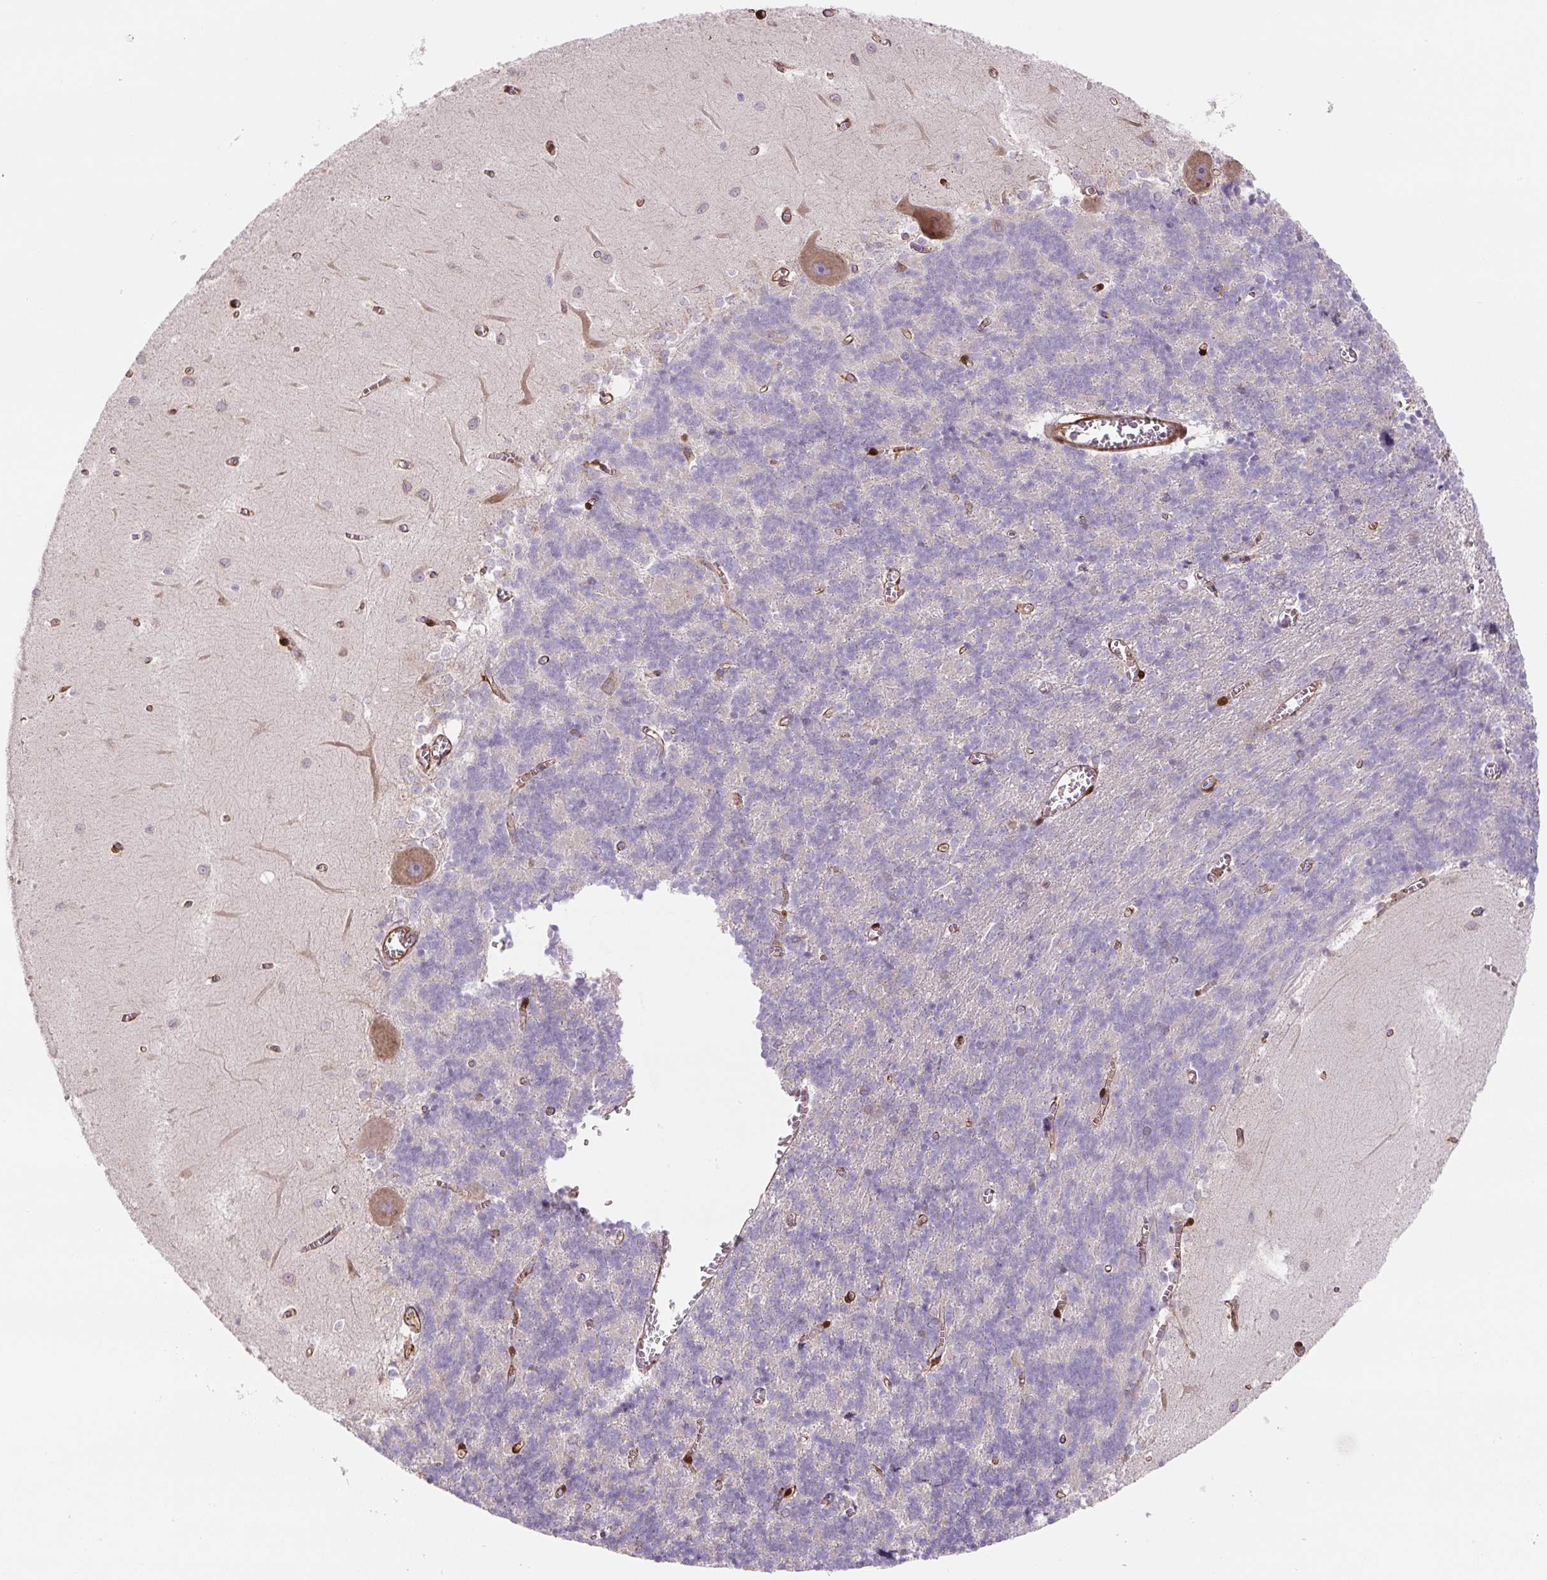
{"staining": {"intensity": "negative", "quantity": "none", "location": "none"}, "tissue": "cerebellum", "cell_type": "Cells in granular layer", "image_type": "normal", "snomed": [{"axis": "morphology", "description": "Normal tissue, NOS"}, {"axis": "topography", "description": "Cerebellum"}], "caption": "Immunohistochemistry photomicrograph of normal human cerebellum stained for a protein (brown), which reveals no staining in cells in granular layer. (IHC, brightfield microscopy, high magnification).", "gene": "RASA1", "patient": {"sex": "male", "age": 37}}